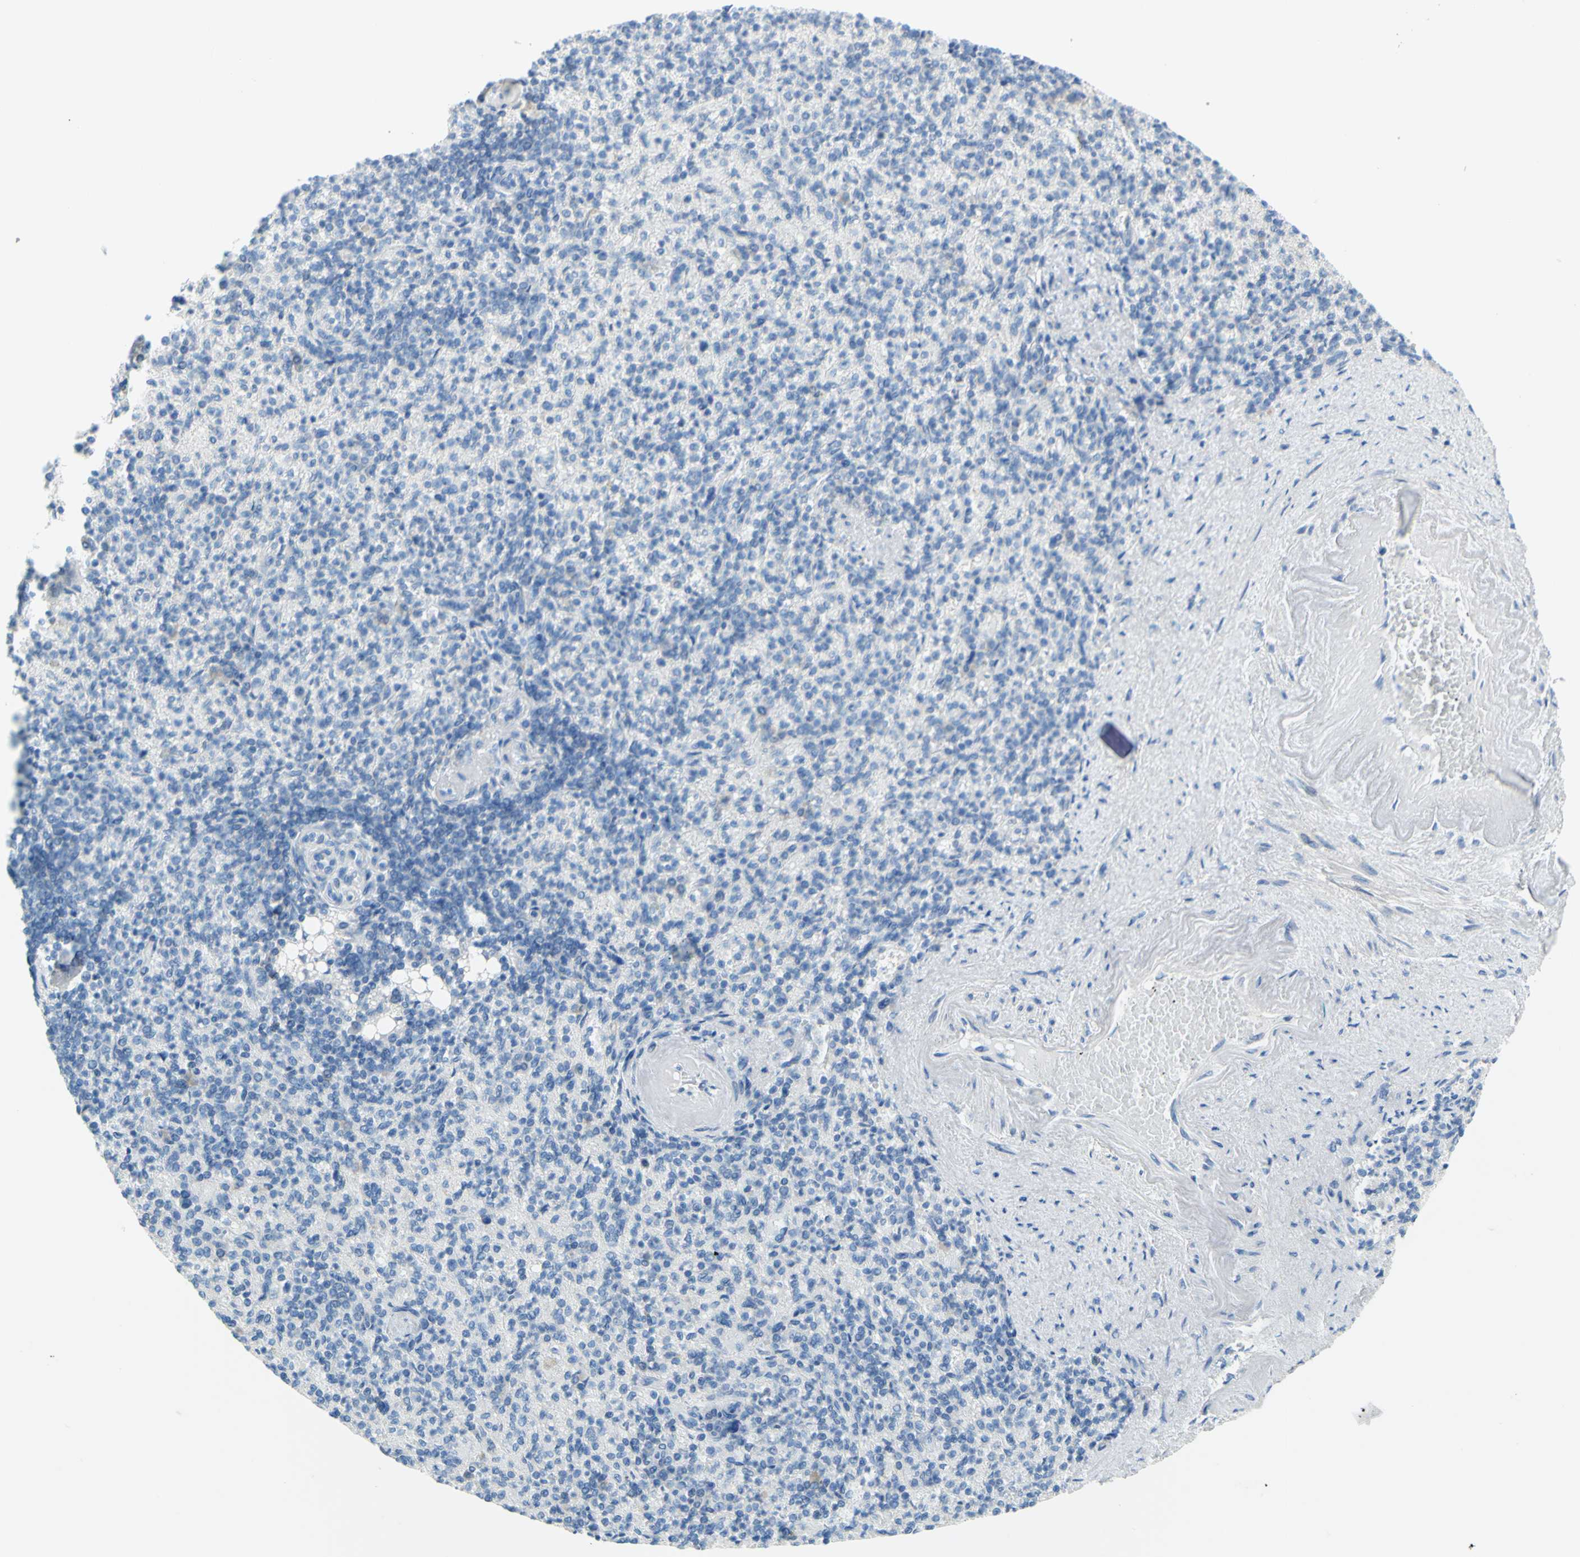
{"staining": {"intensity": "negative", "quantity": "none", "location": "none"}, "tissue": "spleen", "cell_type": "Cells in red pulp", "image_type": "normal", "snomed": [{"axis": "morphology", "description": "Normal tissue, NOS"}, {"axis": "topography", "description": "Spleen"}], "caption": "Immunohistochemistry (IHC) histopathology image of unremarkable human spleen stained for a protein (brown), which displays no positivity in cells in red pulp.", "gene": "SLC1A2", "patient": {"sex": "female", "age": 74}}